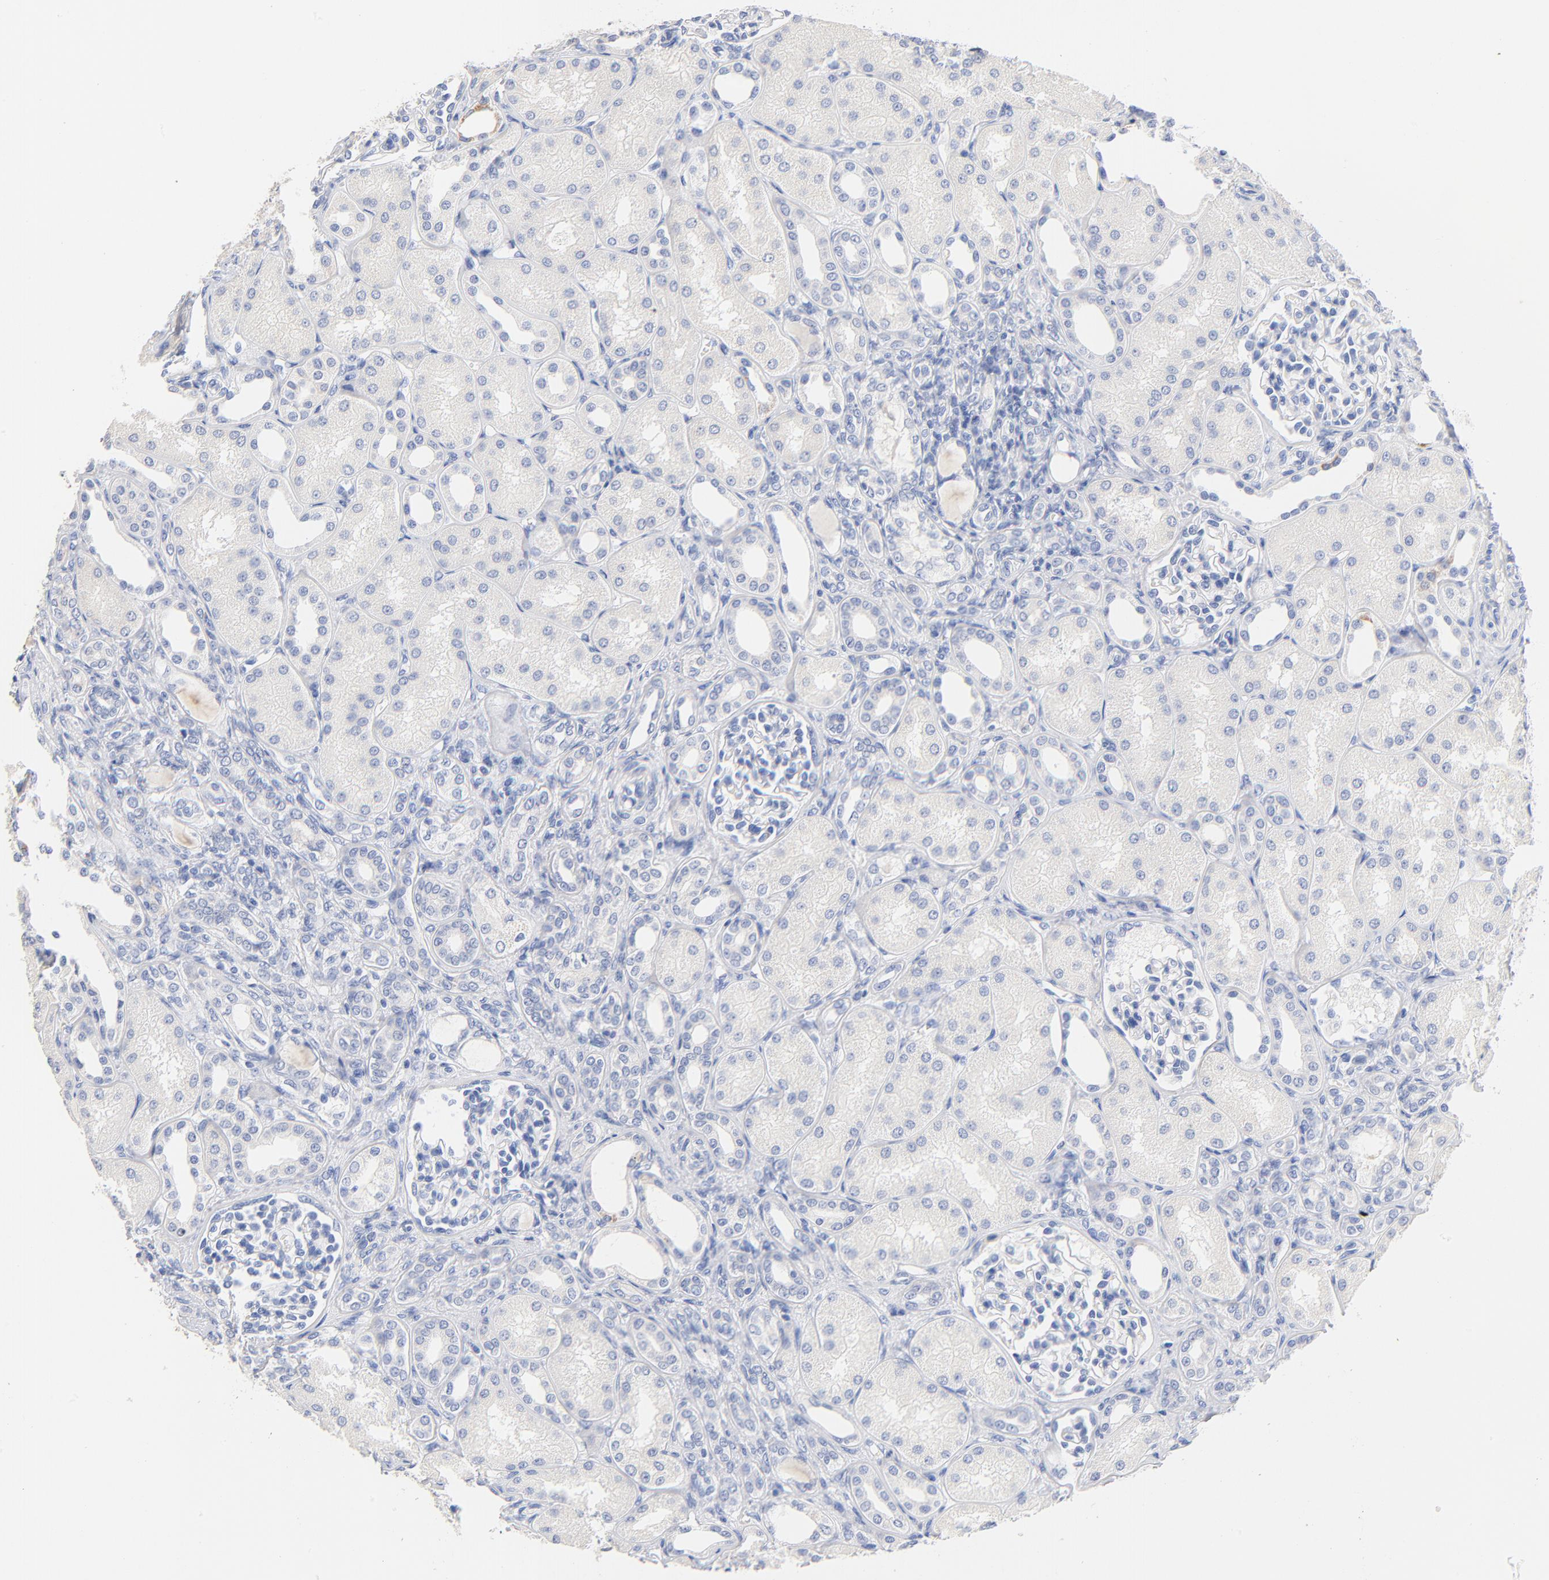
{"staining": {"intensity": "negative", "quantity": "none", "location": "none"}, "tissue": "kidney", "cell_type": "Cells in glomeruli", "image_type": "normal", "snomed": [{"axis": "morphology", "description": "Normal tissue, NOS"}, {"axis": "topography", "description": "Kidney"}], "caption": "Cells in glomeruli show no significant expression in unremarkable kidney.", "gene": "CPS1", "patient": {"sex": "male", "age": 7}}